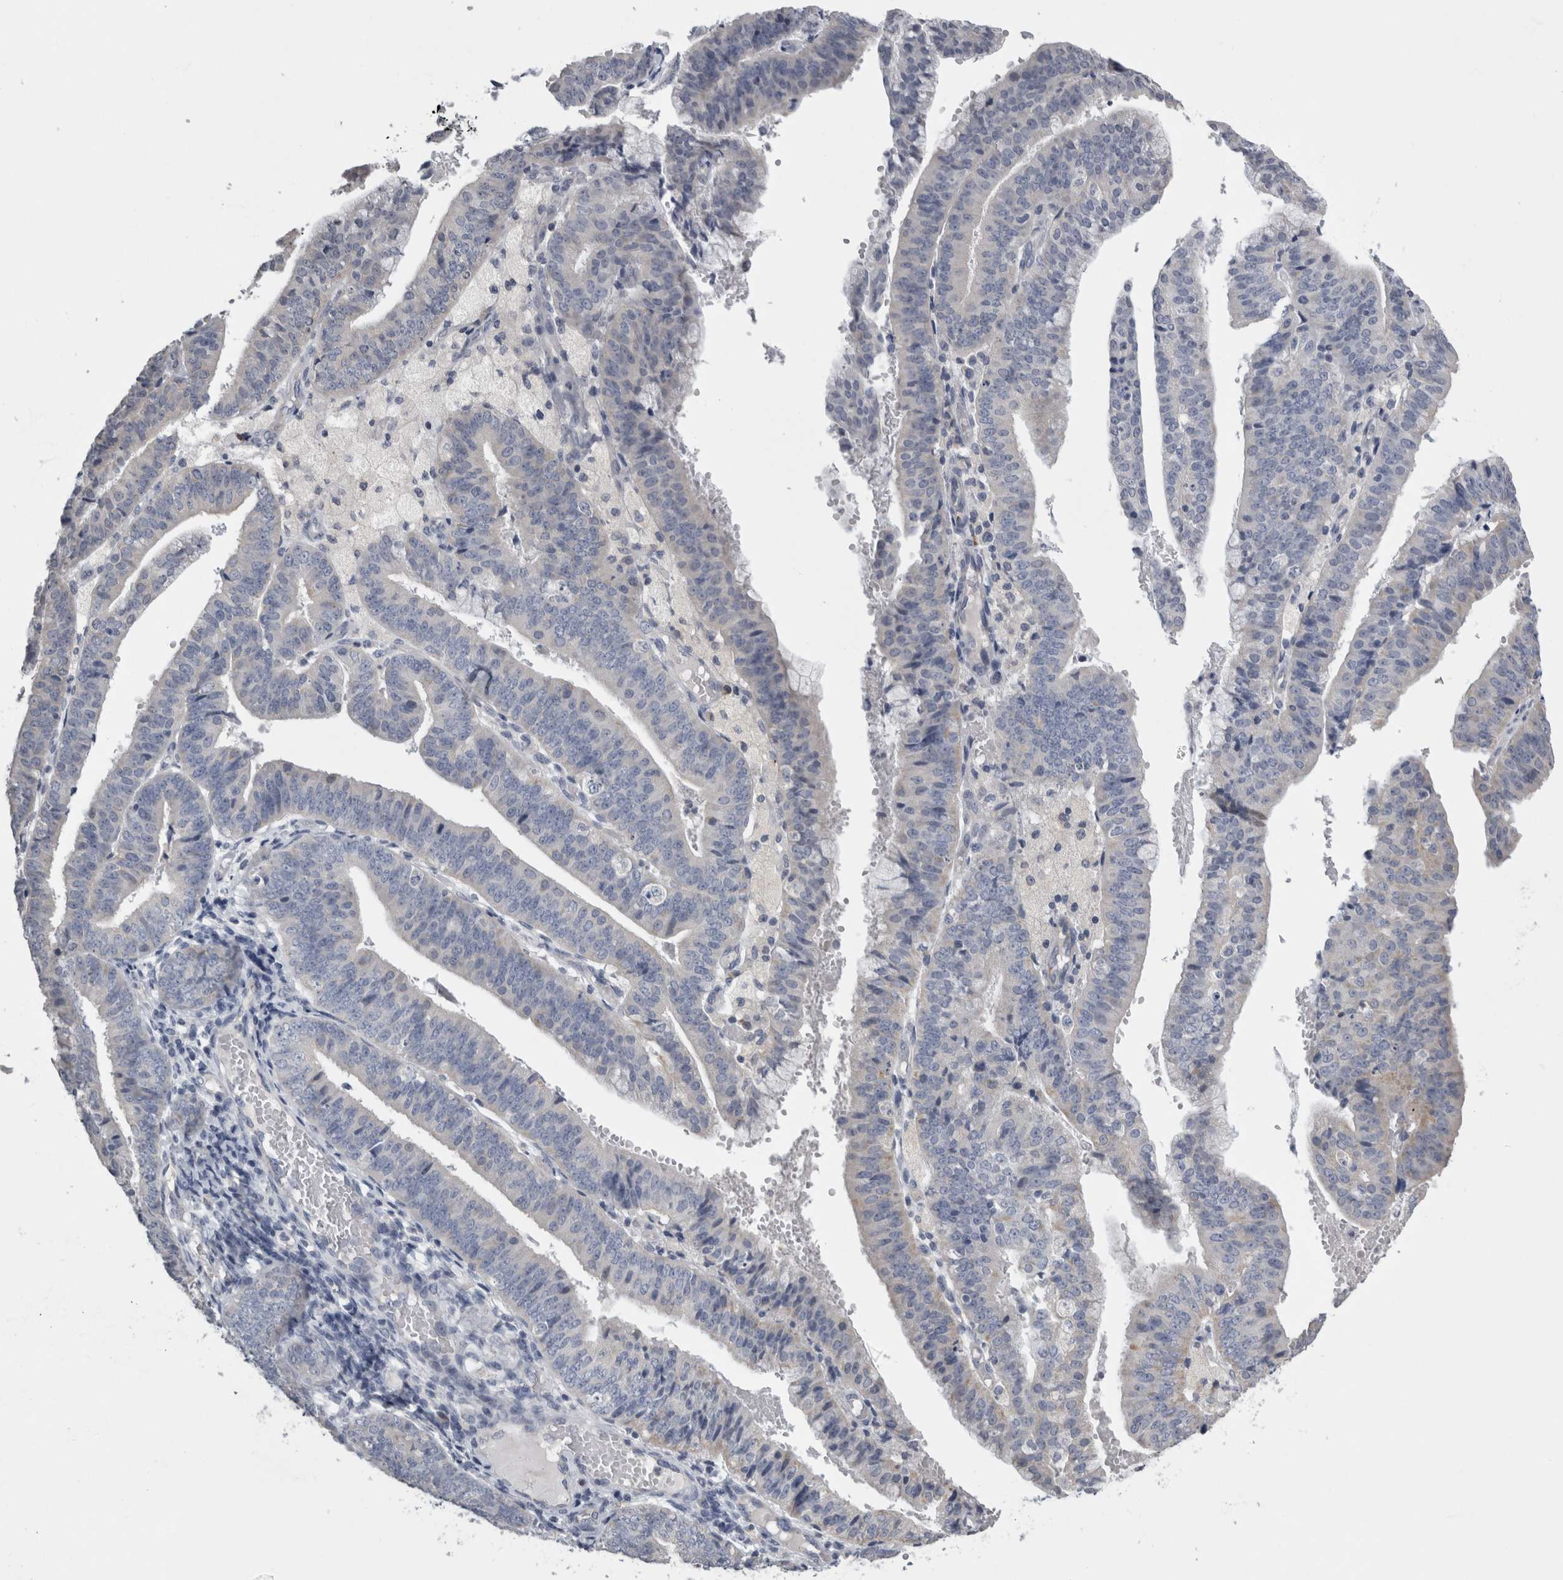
{"staining": {"intensity": "negative", "quantity": "none", "location": "none"}, "tissue": "endometrial cancer", "cell_type": "Tumor cells", "image_type": "cancer", "snomed": [{"axis": "morphology", "description": "Adenocarcinoma, NOS"}, {"axis": "topography", "description": "Endometrium"}], "caption": "Immunohistochemistry (IHC) histopathology image of endometrial cancer stained for a protein (brown), which displays no positivity in tumor cells.", "gene": "TCAP", "patient": {"sex": "female", "age": 63}}